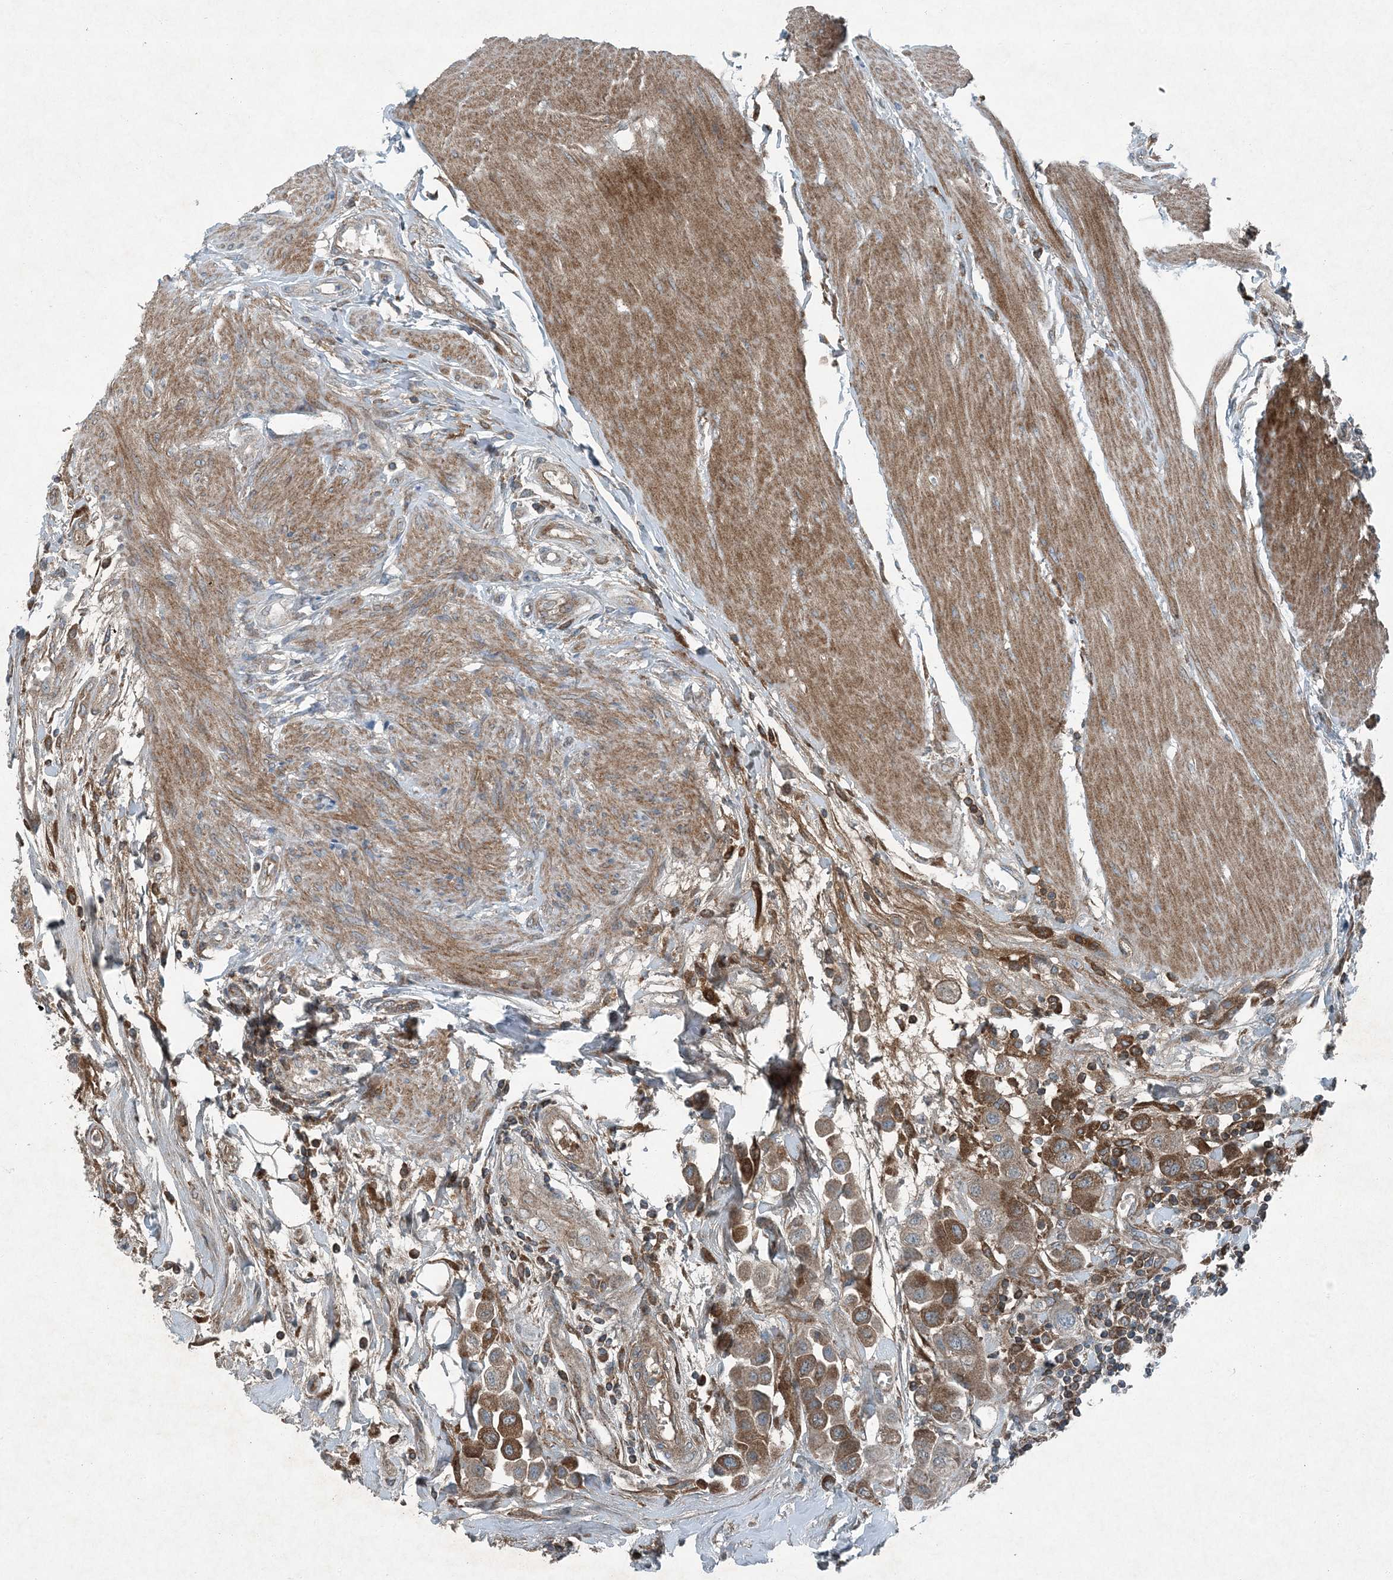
{"staining": {"intensity": "moderate", "quantity": ">75%", "location": "cytoplasmic/membranous"}, "tissue": "urothelial cancer", "cell_type": "Tumor cells", "image_type": "cancer", "snomed": [{"axis": "morphology", "description": "Urothelial carcinoma, High grade"}, {"axis": "topography", "description": "Urinary bladder"}], "caption": "Tumor cells demonstrate moderate cytoplasmic/membranous positivity in approximately >75% of cells in high-grade urothelial carcinoma. The staining was performed using DAB, with brown indicating positive protein expression. Nuclei are stained blue with hematoxylin.", "gene": "APOM", "patient": {"sex": "male", "age": 50}}